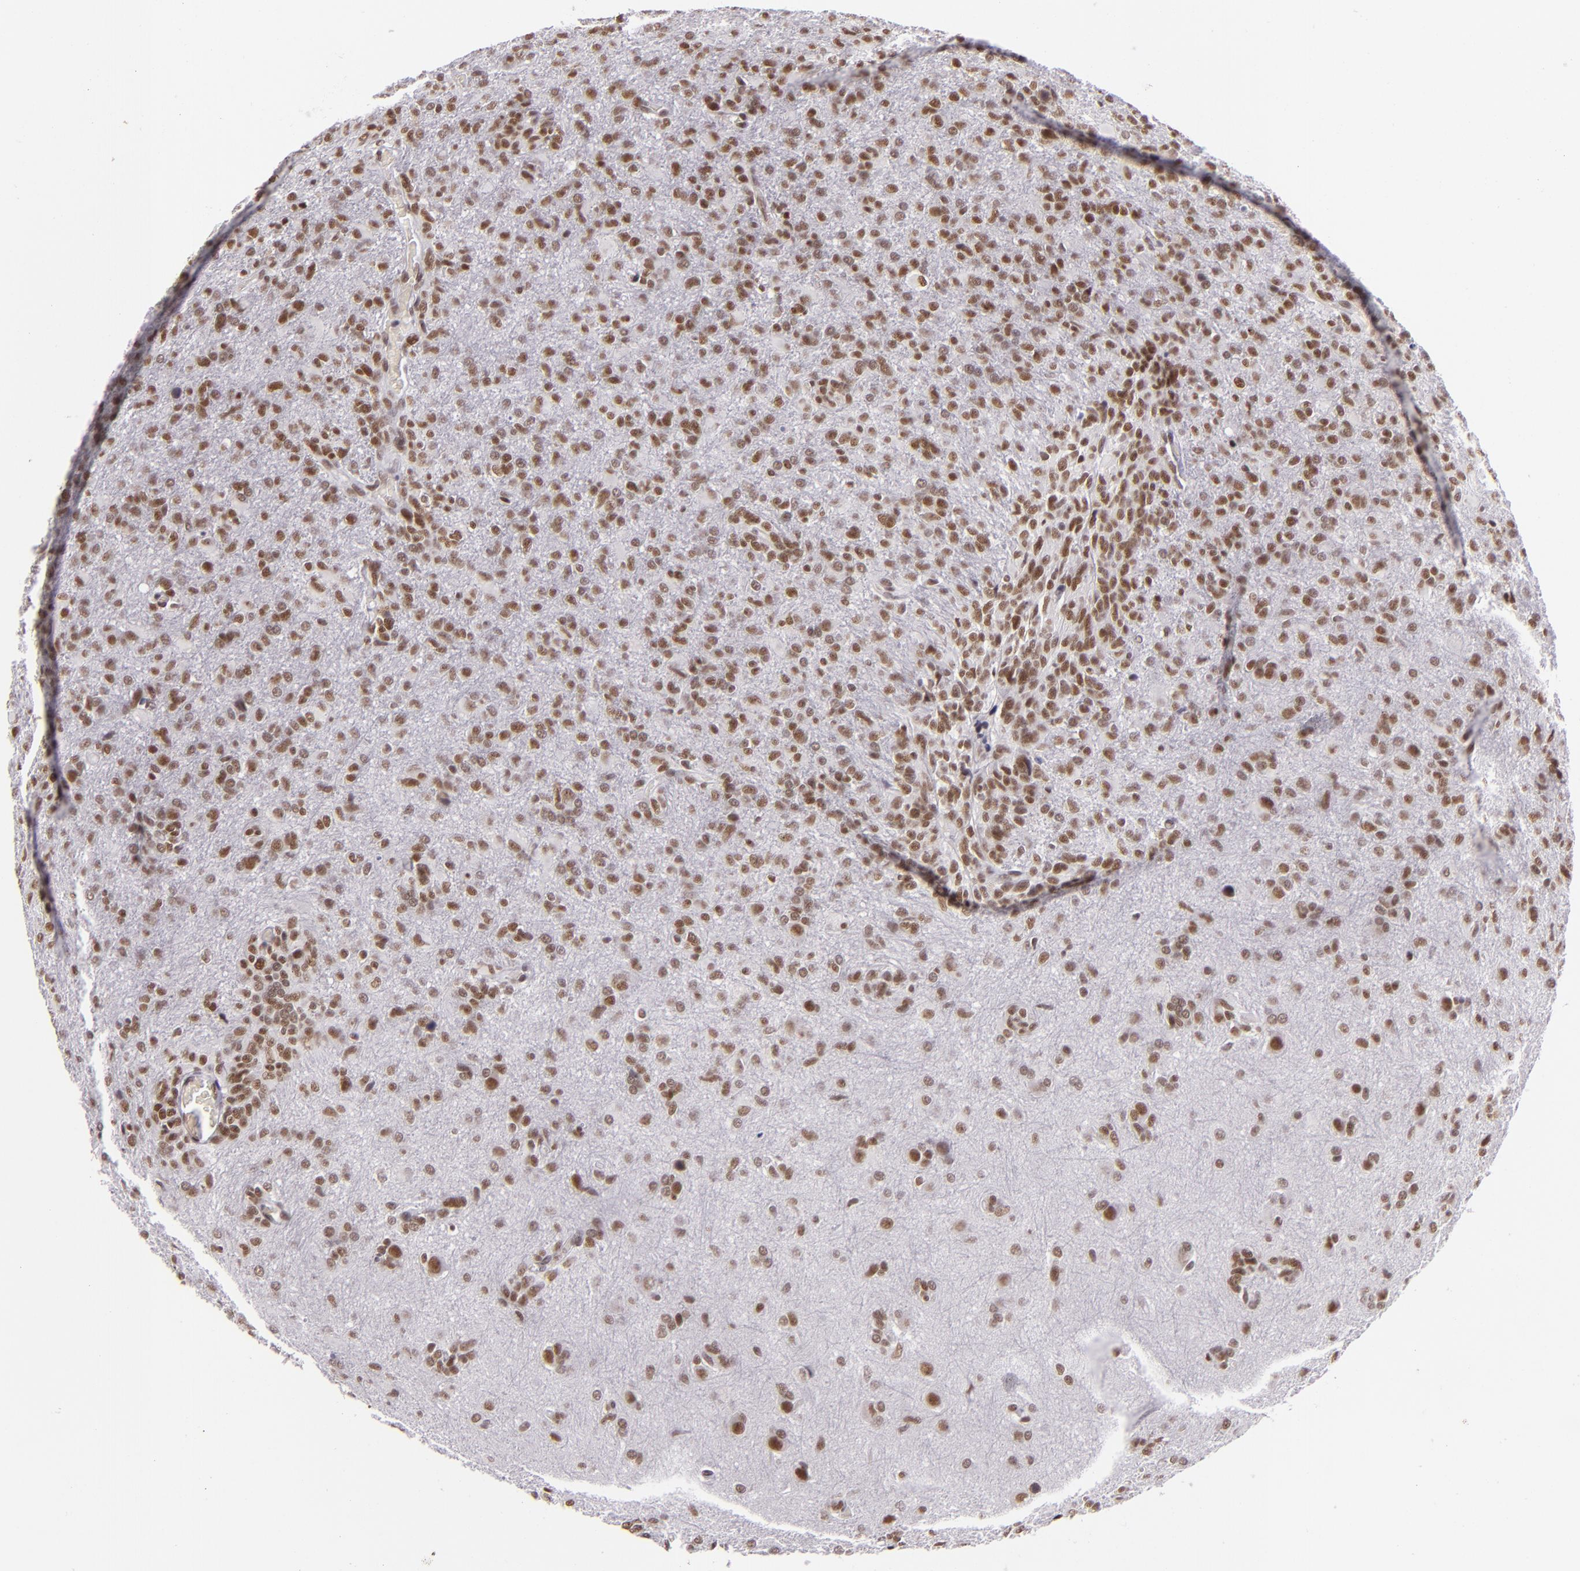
{"staining": {"intensity": "moderate", "quantity": ">75%", "location": "nuclear"}, "tissue": "glioma", "cell_type": "Tumor cells", "image_type": "cancer", "snomed": [{"axis": "morphology", "description": "Glioma, malignant, High grade"}, {"axis": "topography", "description": "Brain"}], "caption": "Immunohistochemical staining of glioma shows moderate nuclear protein expression in approximately >75% of tumor cells.", "gene": "BRD8", "patient": {"sex": "male", "age": 68}}